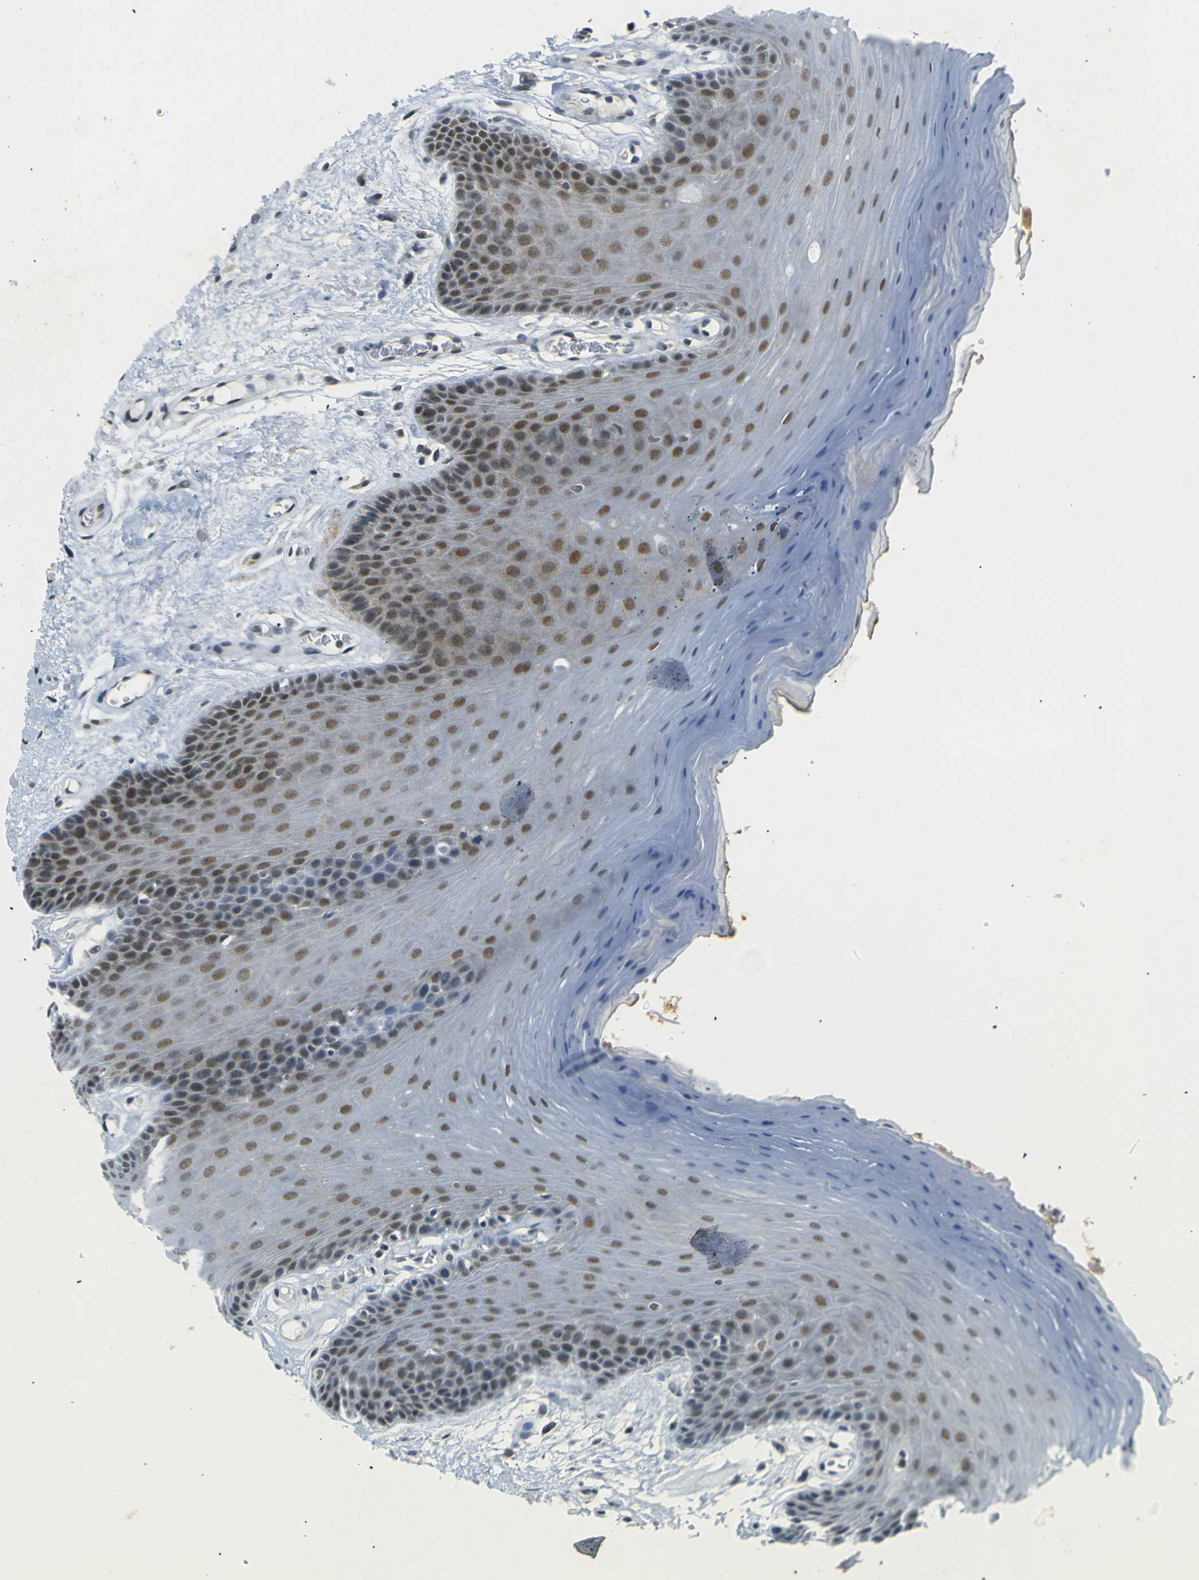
{"staining": {"intensity": "moderate", "quantity": ">75%", "location": "nuclear"}, "tissue": "oral mucosa", "cell_type": "Squamous epithelial cells", "image_type": "normal", "snomed": [{"axis": "morphology", "description": "Normal tissue, NOS"}, {"axis": "morphology", "description": "Squamous cell carcinoma, NOS"}, {"axis": "topography", "description": "Skeletal muscle"}, {"axis": "topography", "description": "Adipose tissue"}, {"axis": "topography", "description": "Vascular tissue"}, {"axis": "topography", "description": "Oral tissue"}, {"axis": "topography", "description": "Peripheral nerve tissue"}, {"axis": "topography", "description": "Head-Neck"}], "caption": "About >75% of squamous epithelial cells in benign oral mucosa display moderate nuclear protein expression as visualized by brown immunohistochemical staining.", "gene": "SKP1", "patient": {"sex": "male", "age": 71}}